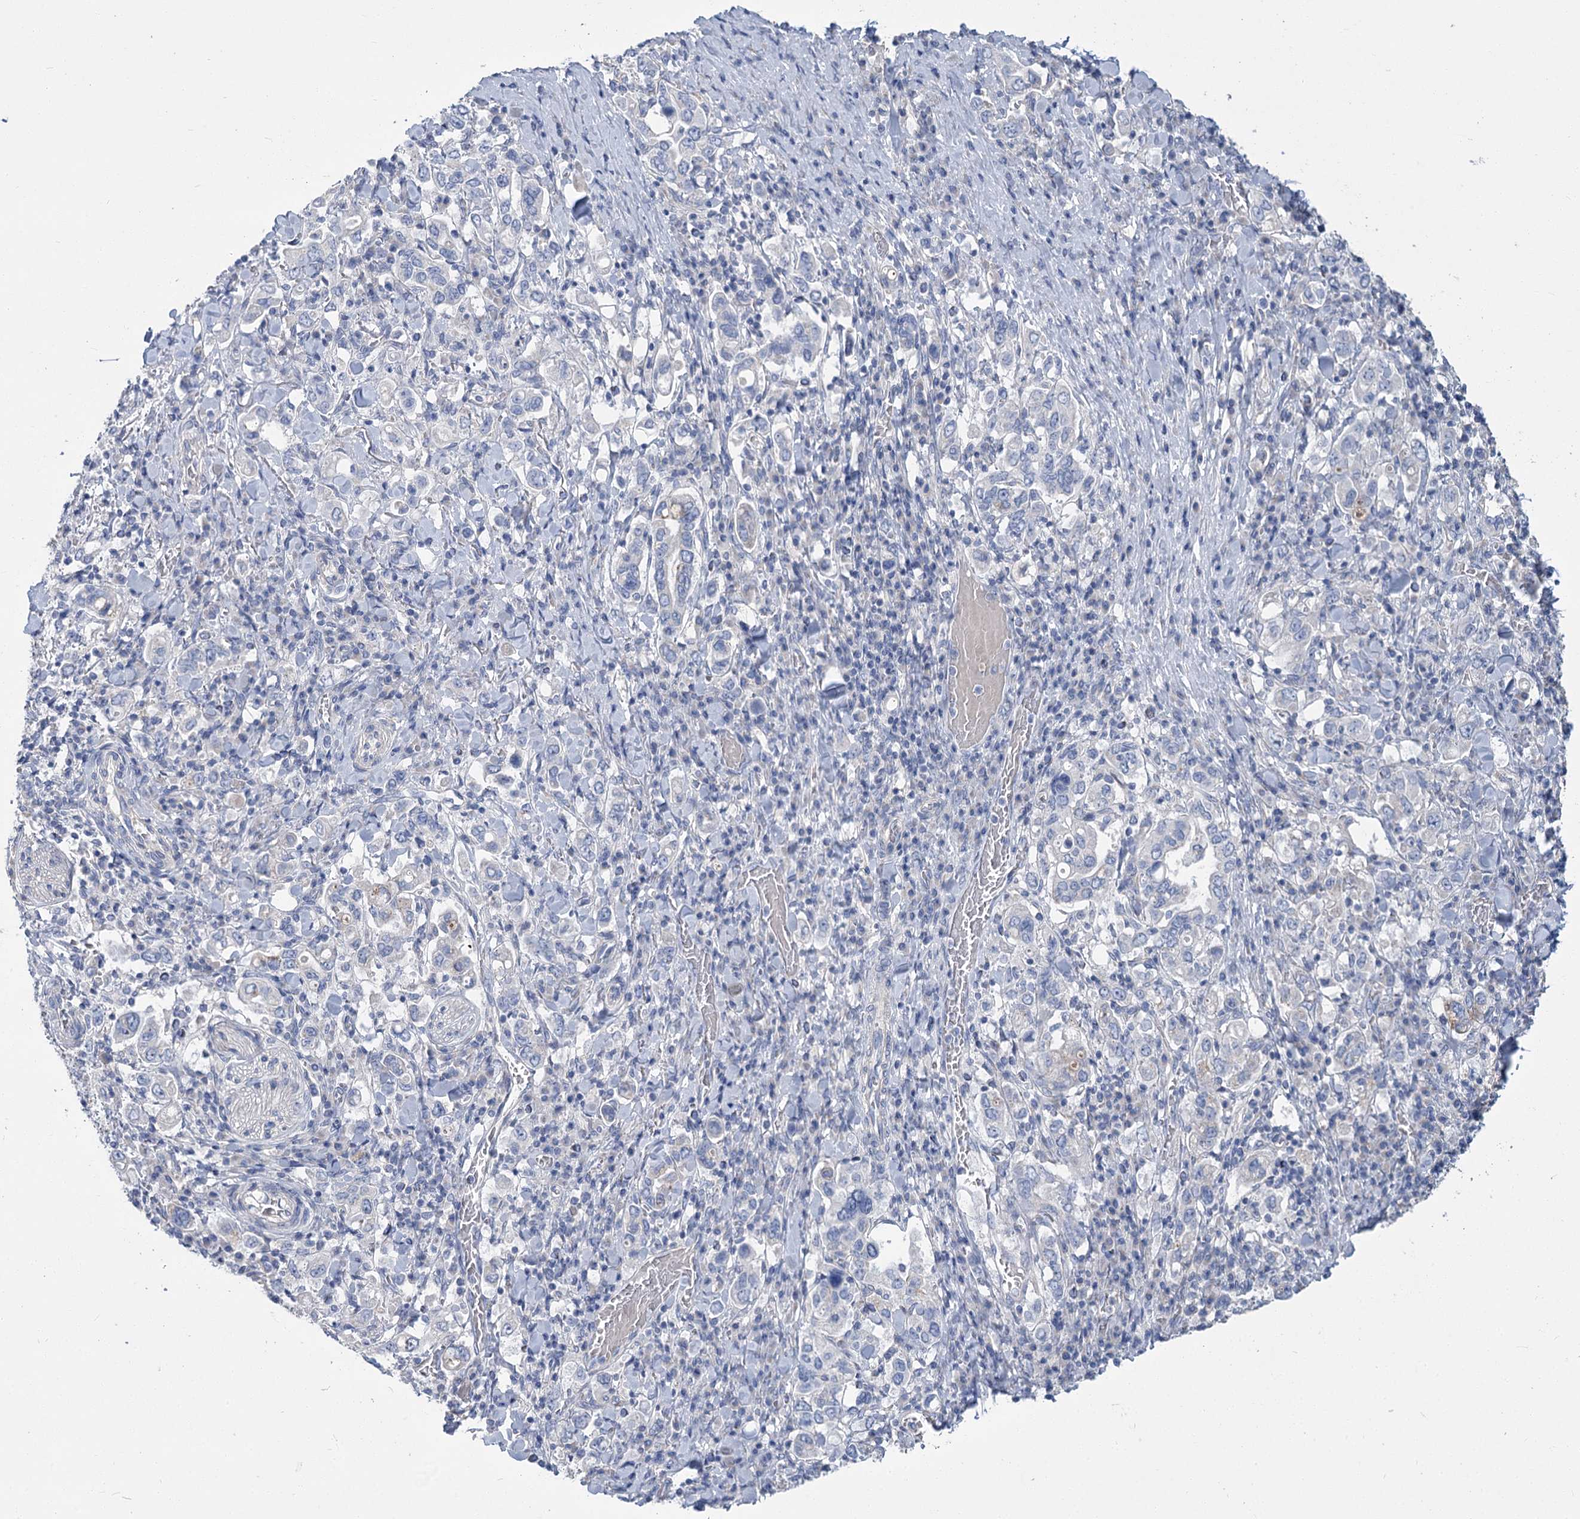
{"staining": {"intensity": "negative", "quantity": "none", "location": "none"}, "tissue": "stomach cancer", "cell_type": "Tumor cells", "image_type": "cancer", "snomed": [{"axis": "morphology", "description": "Adenocarcinoma, NOS"}, {"axis": "topography", "description": "Stomach, upper"}], "caption": "Human stomach cancer (adenocarcinoma) stained for a protein using immunohistochemistry reveals no positivity in tumor cells.", "gene": "SLC9A3", "patient": {"sex": "male", "age": 62}}